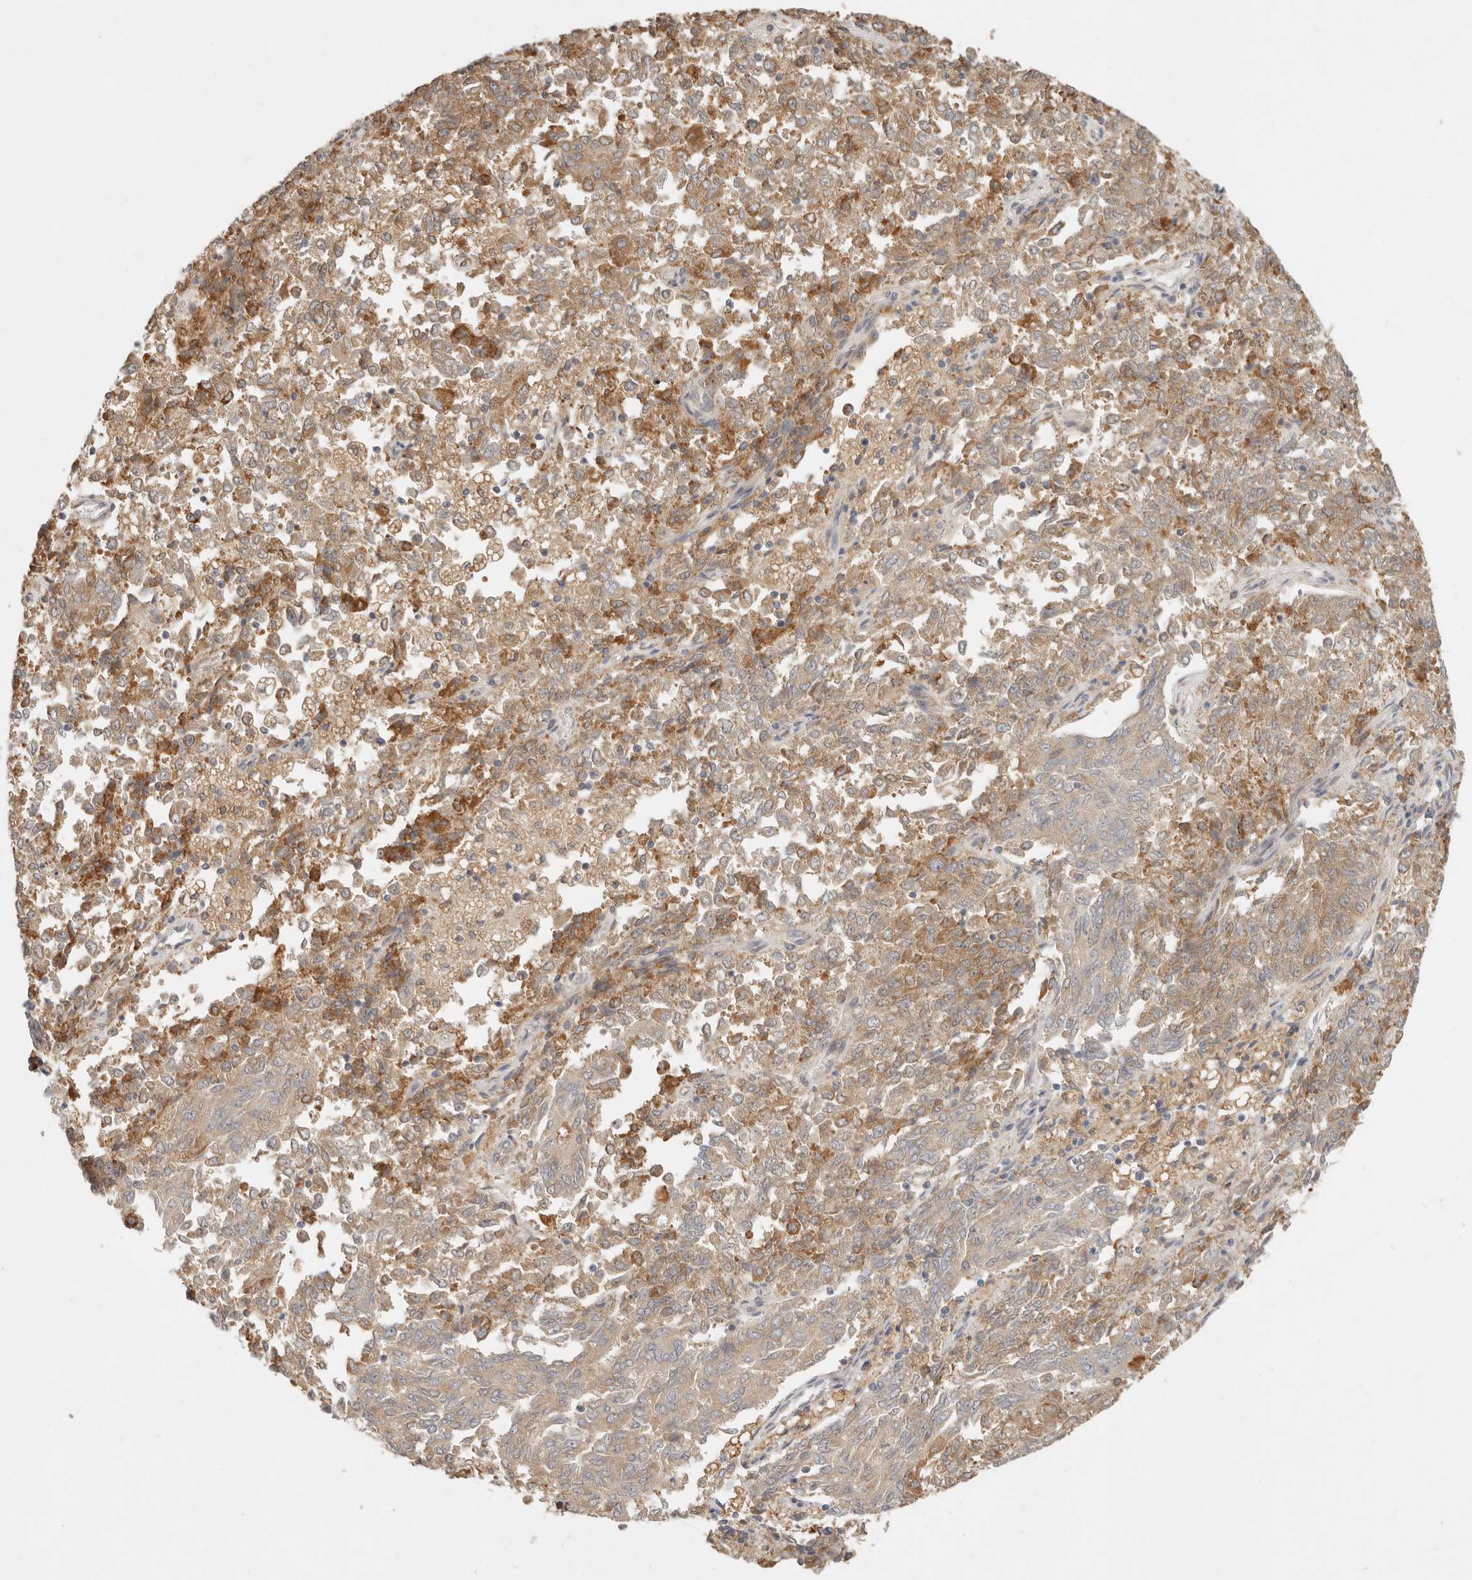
{"staining": {"intensity": "moderate", "quantity": ">75%", "location": "cytoplasmic/membranous"}, "tissue": "endometrial cancer", "cell_type": "Tumor cells", "image_type": "cancer", "snomed": [{"axis": "morphology", "description": "Adenocarcinoma, NOS"}, {"axis": "topography", "description": "Endometrium"}], "caption": "Immunohistochemistry (IHC) histopathology image of neoplastic tissue: endometrial cancer stained using immunohistochemistry (IHC) displays medium levels of moderate protein expression localized specifically in the cytoplasmic/membranous of tumor cells, appearing as a cytoplasmic/membranous brown color.", "gene": "ARHGEF10L", "patient": {"sex": "female", "age": 80}}